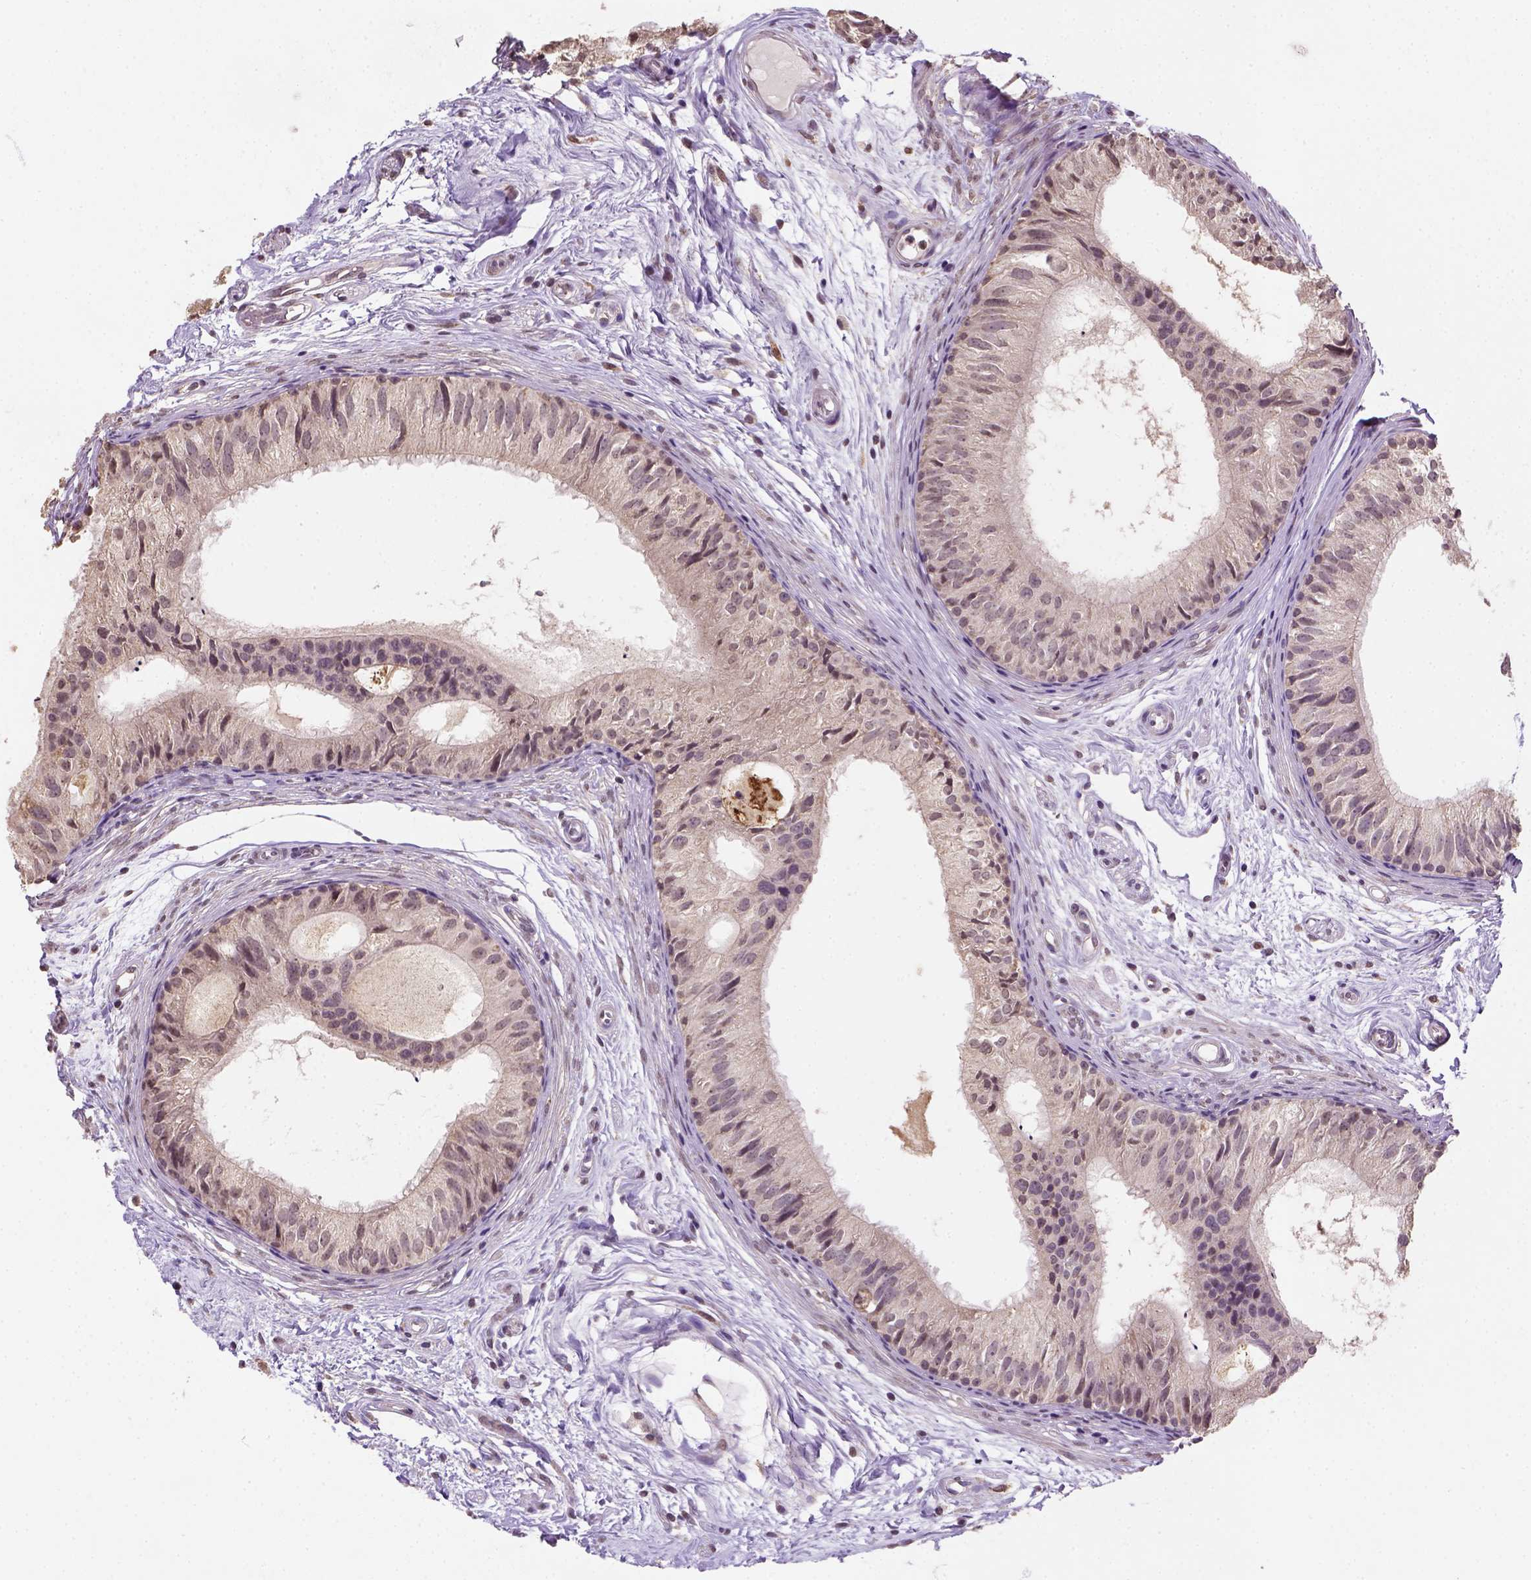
{"staining": {"intensity": "weak", "quantity": "25%-75%", "location": "cytoplasmic/membranous"}, "tissue": "epididymis", "cell_type": "Glandular cells", "image_type": "normal", "snomed": [{"axis": "morphology", "description": "Normal tissue, NOS"}, {"axis": "topography", "description": "Epididymis"}], "caption": "Protein expression by immunohistochemistry (IHC) shows weak cytoplasmic/membranous expression in approximately 25%-75% of glandular cells in benign epididymis. (DAB (3,3'-diaminobenzidine) IHC, brown staining for protein, blue staining for nuclei).", "gene": "NUDT10", "patient": {"sex": "male", "age": 25}}